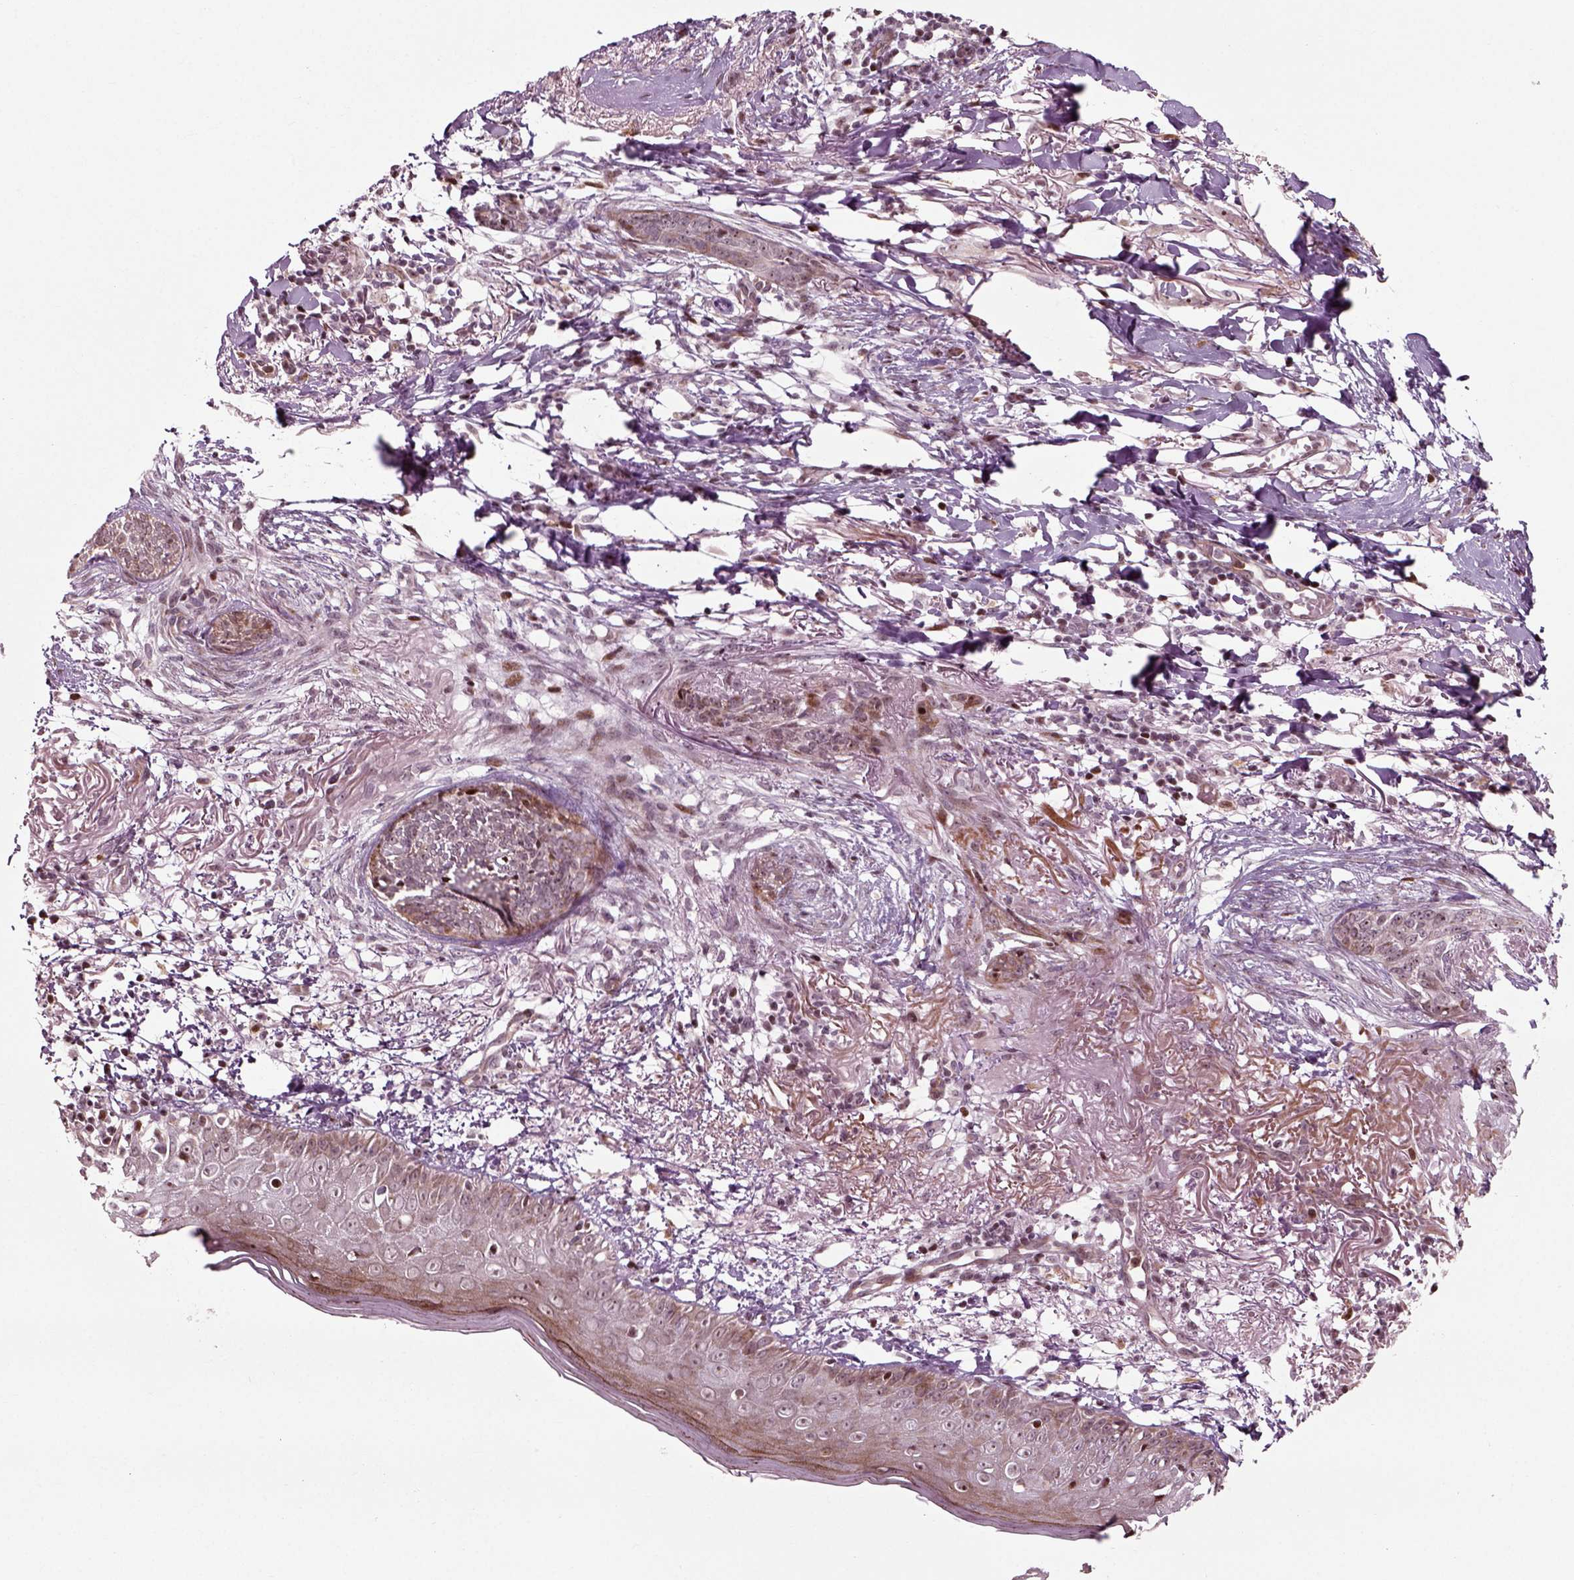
{"staining": {"intensity": "weak", "quantity": "<25%", "location": "cytoplasmic/membranous"}, "tissue": "skin cancer", "cell_type": "Tumor cells", "image_type": "cancer", "snomed": [{"axis": "morphology", "description": "Normal tissue, NOS"}, {"axis": "morphology", "description": "Basal cell carcinoma"}, {"axis": "topography", "description": "Skin"}], "caption": "Immunohistochemistry micrograph of neoplastic tissue: skin cancer stained with DAB demonstrates no significant protein staining in tumor cells. (Immunohistochemistry, brightfield microscopy, high magnification).", "gene": "CDC14A", "patient": {"sex": "male", "age": 84}}